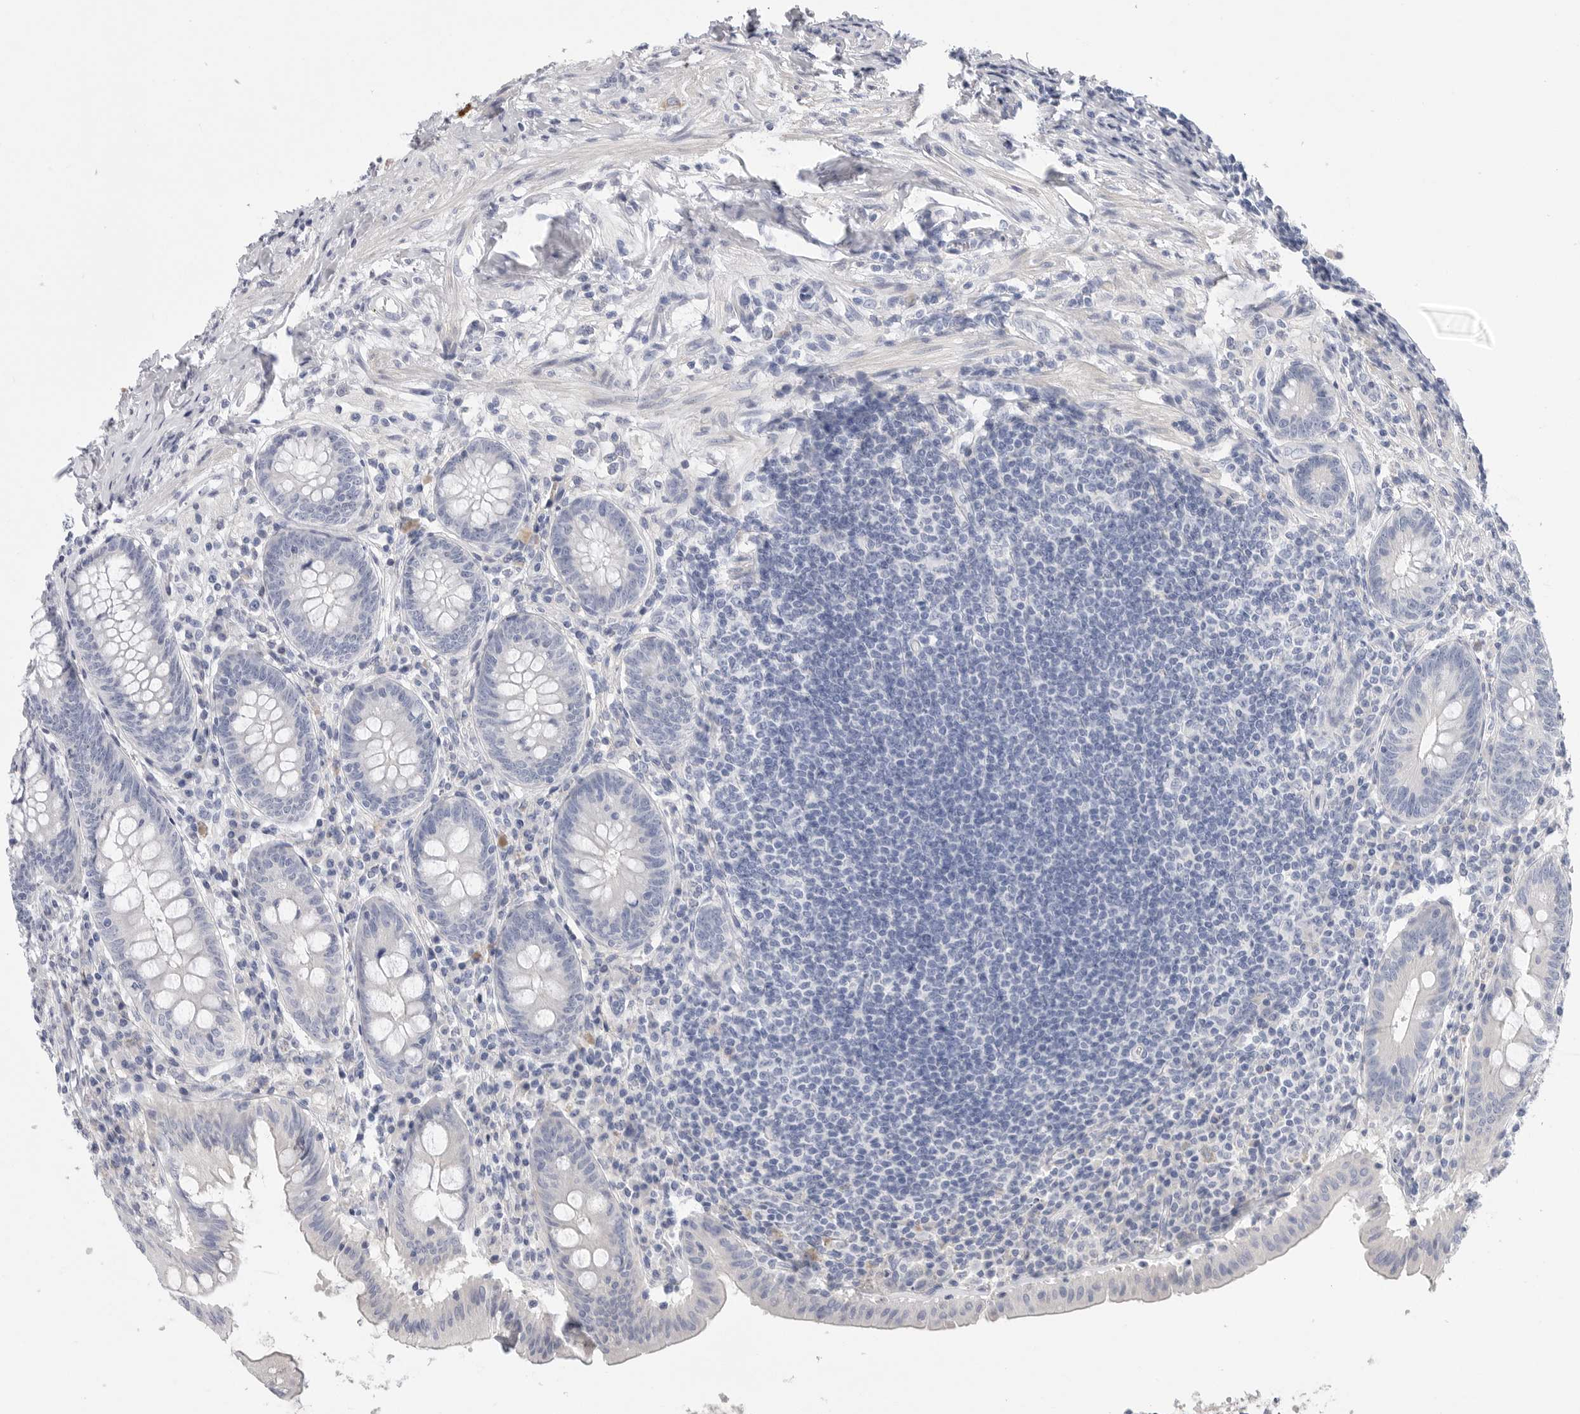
{"staining": {"intensity": "negative", "quantity": "none", "location": "none"}, "tissue": "appendix", "cell_type": "Glandular cells", "image_type": "normal", "snomed": [{"axis": "morphology", "description": "Normal tissue, NOS"}, {"axis": "topography", "description": "Appendix"}], "caption": "DAB immunohistochemical staining of unremarkable appendix demonstrates no significant staining in glandular cells.", "gene": "CAMK2B", "patient": {"sex": "female", "age": 54}}